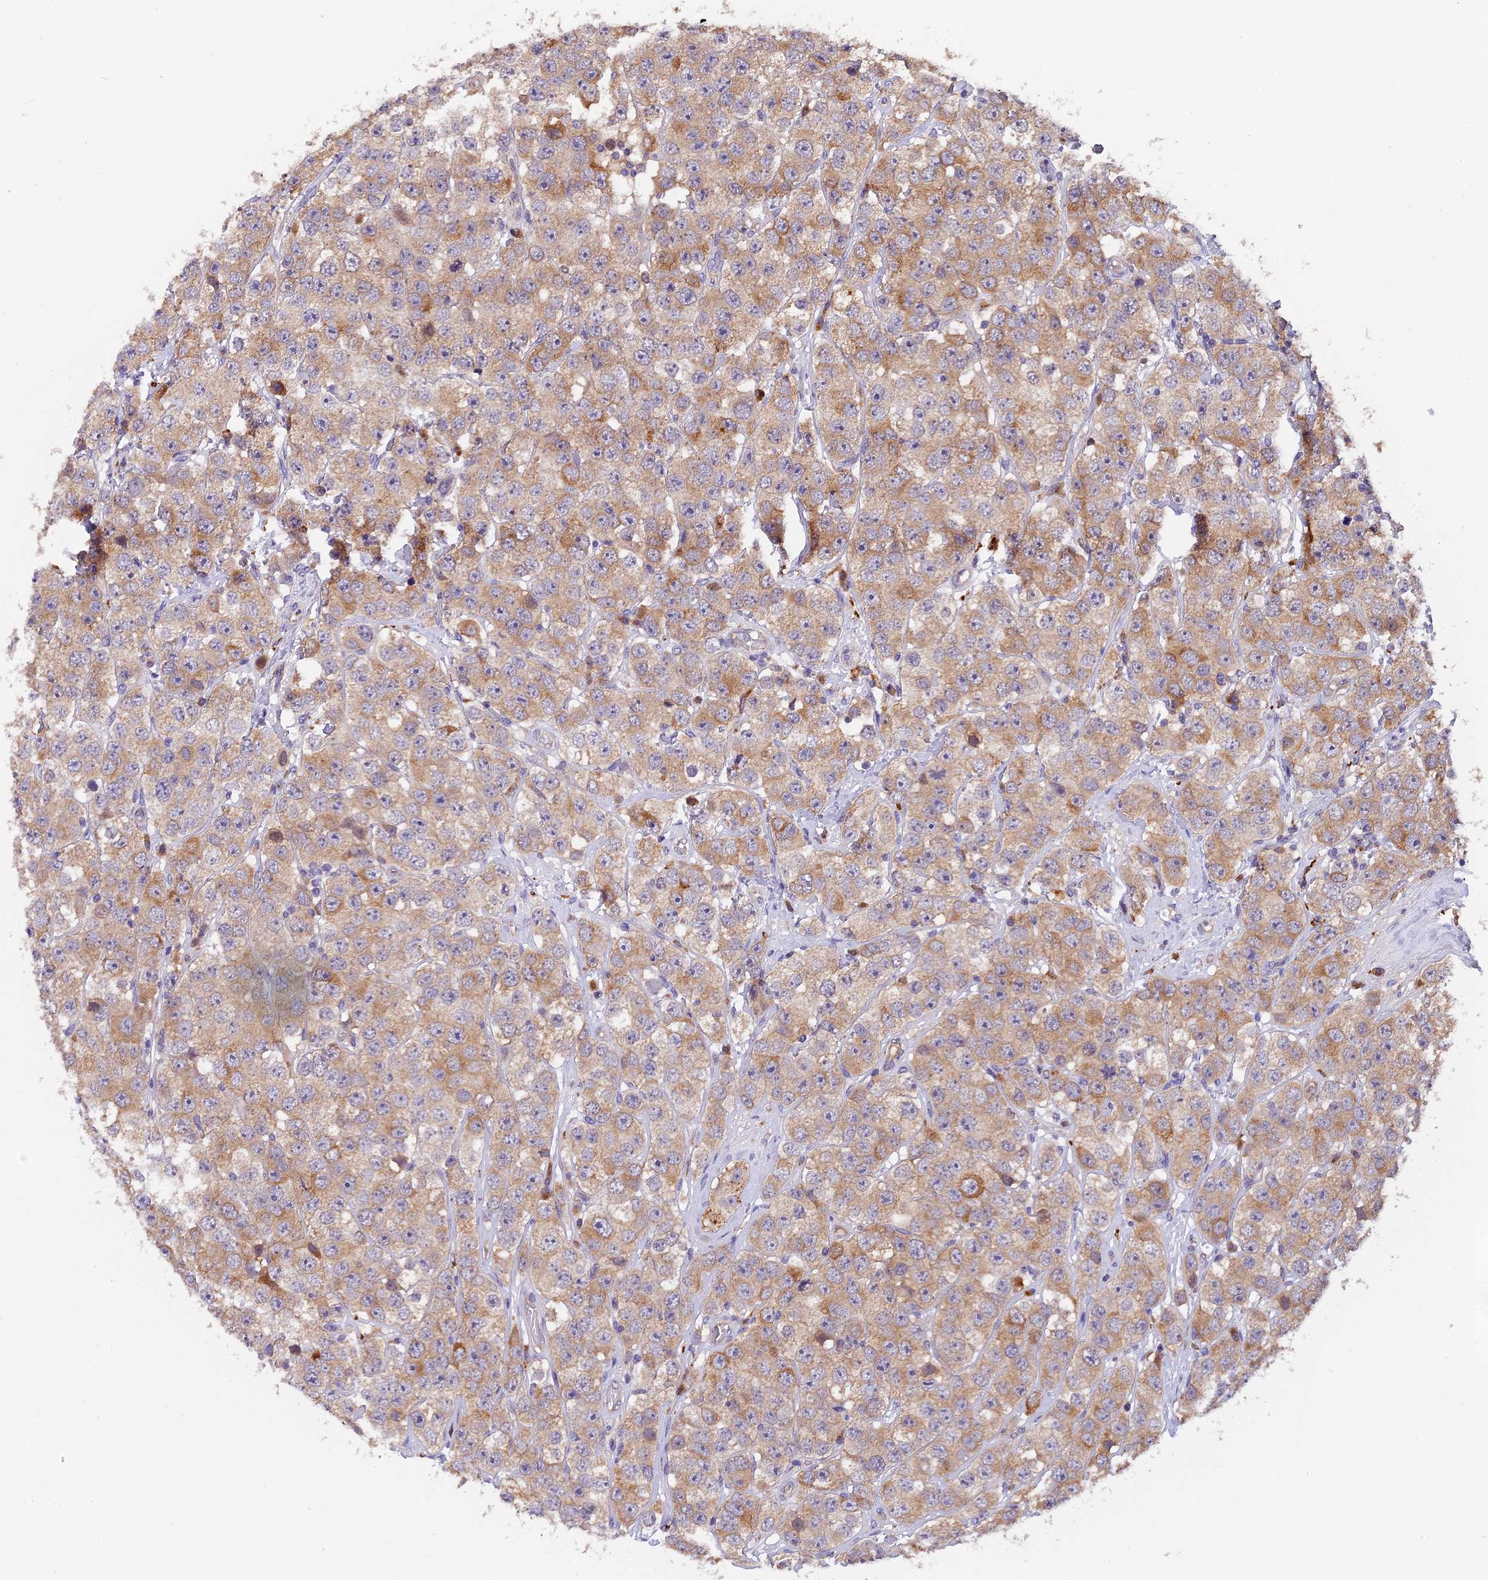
{"staining": {"intensity": "moderate", "quantity": "25%-75%", "location": "cytoplasmic/membranous"}, "tissue": "testis cancer", "cell_type": "Tumor cells", "image_type": "cancer", "snomed": [{"axis": "morphology", "description": "Seminoma, NOS"}, {"axis": "topography", "description": "Testis"}], "caption": "A brown stain shows moderate cytoplasmic/membranous staining of a protein in human testis seminoma tumor cells. (DAB IHC, brown staining for protein, blue staining for nuclei).", "gene": "COPE", "patient": {"sex": "male", "age": 28}}